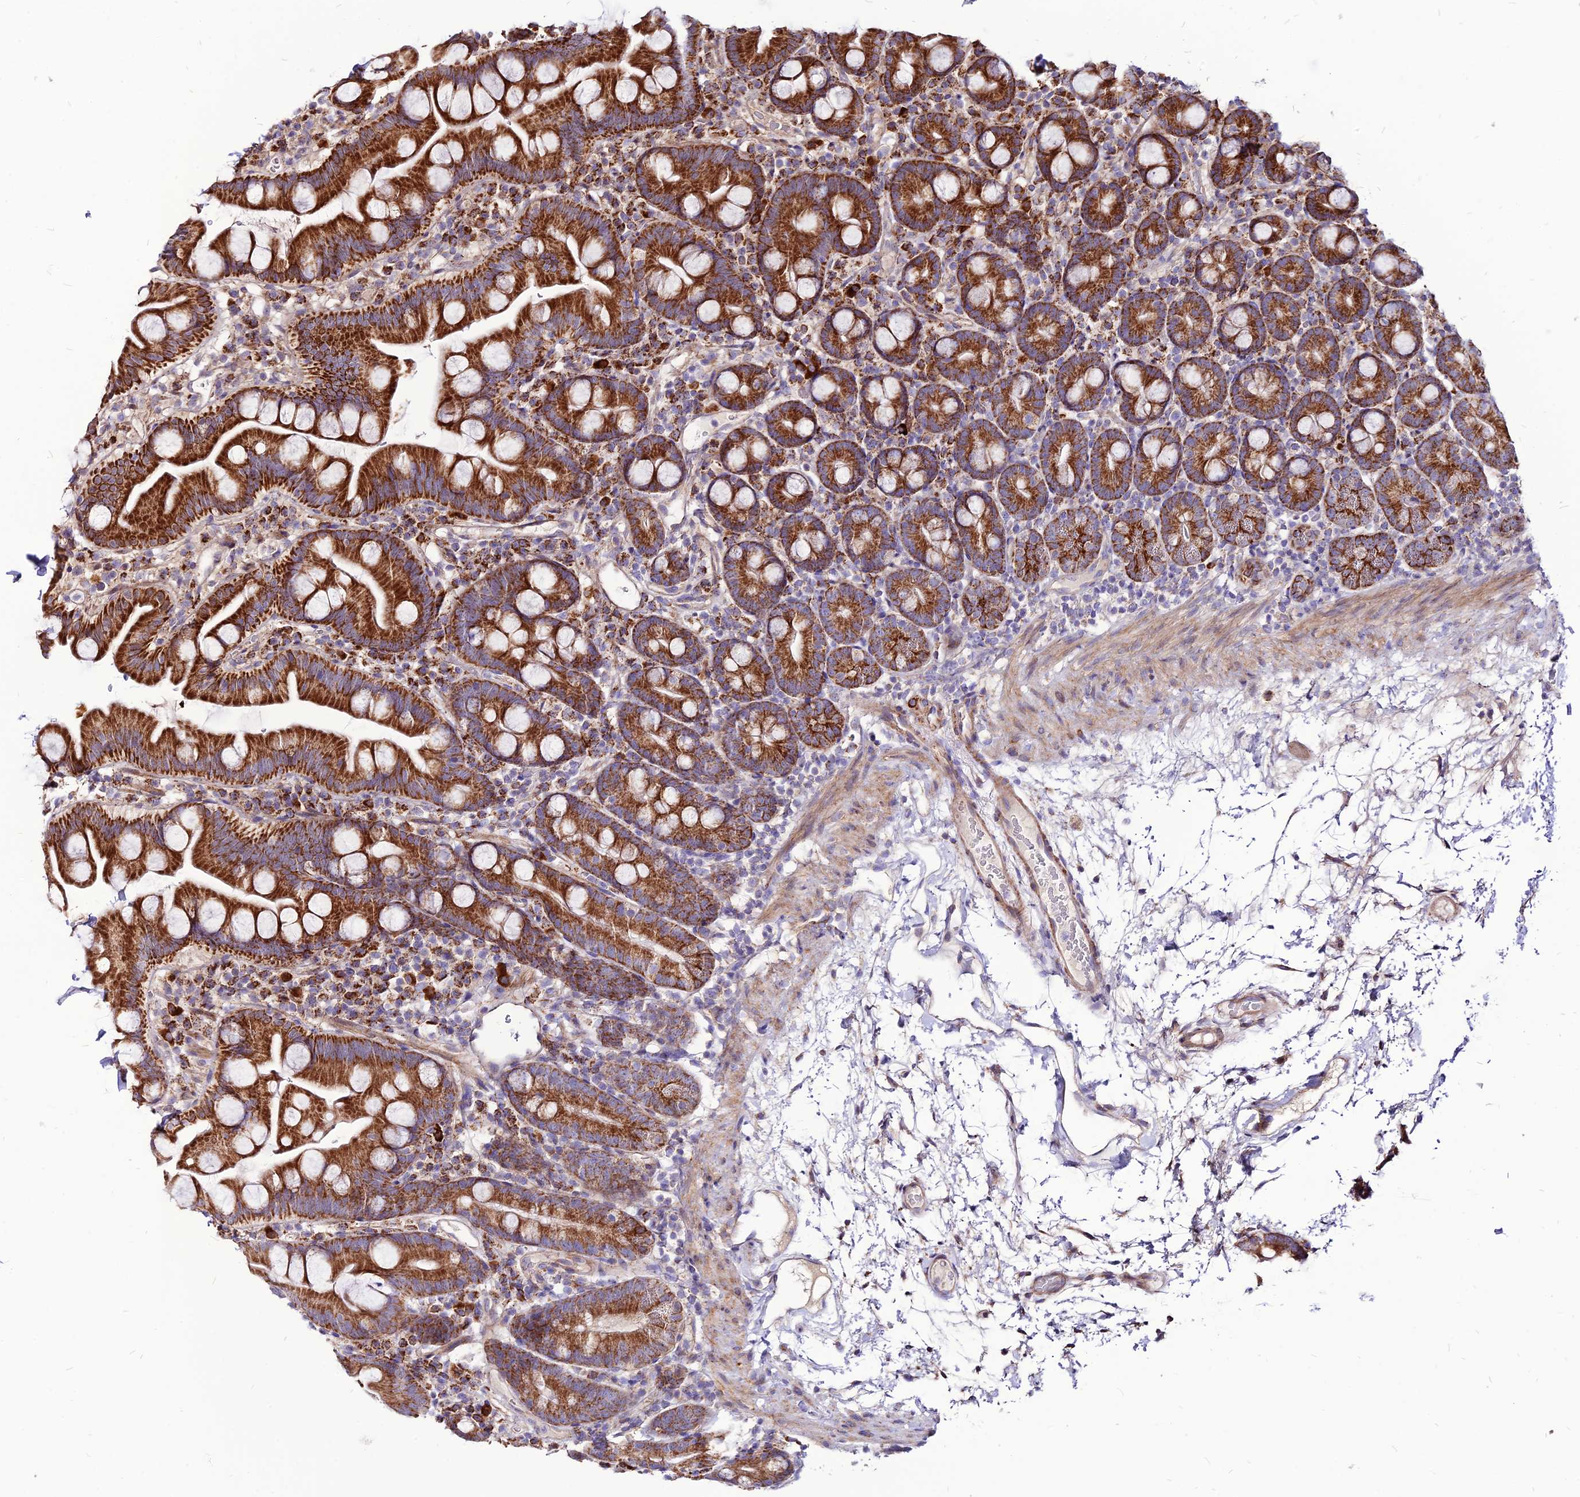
{"staining": {"intensity": "strong", "quantity": ">75%", "location": "cytoplasmic/membranous"}, "tissue": "small intestine", "cell_type": "Glandular cells", "image_type": "normal", "snomed": [{"axis": "morphology", "description": "Normal tissue, NOS"}, {"axis": "topography", "description": "Small intestine"}], "caption": "Protein analysis of unremarkable small intestine shows strong cytoplasmic/membranous expression in about >75% of glandular cells.", "gene": "ECI1", "patient": {"sex": "female", "age": 68}}